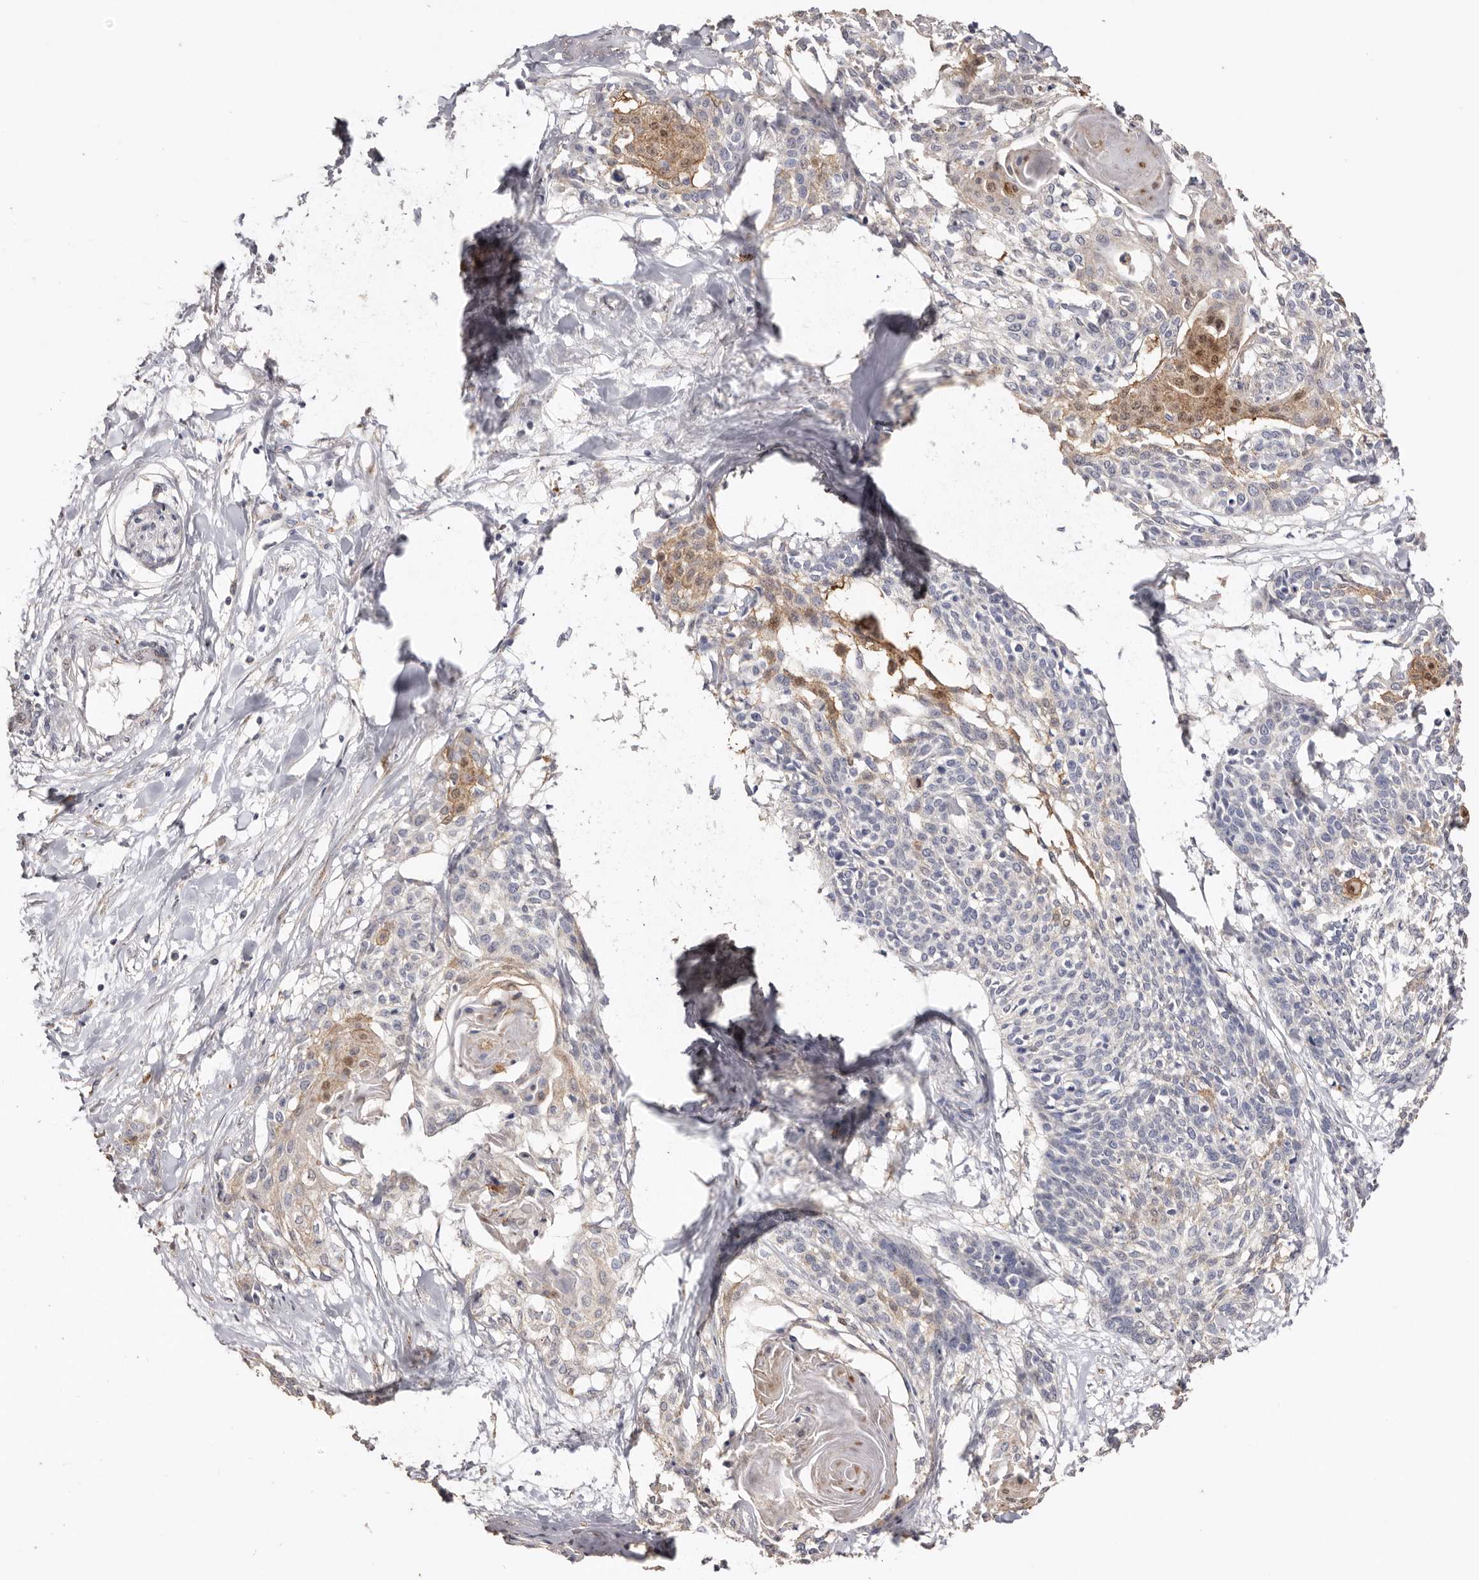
{"staining": {"intensity": "moderate", "quantity": "<25%", "location": "cytoplasmic/membranous,nuclear"}, "tissue": "cervical cancer", "cell_type": "Tumor cells", "image_type": "cancer", "snomed": [{"axis": "morphology", "description": "Squamous cell carcinoma, NOS"}, {"axis": "topography", "description": "Cervix"}], "caption": "Human cervical squamous cell carcinoma stained with a protein marker reveals moderate staining in tumor cells.", "gene": "LGALS7B", "patient": {"sex": "female", "age": 57}}